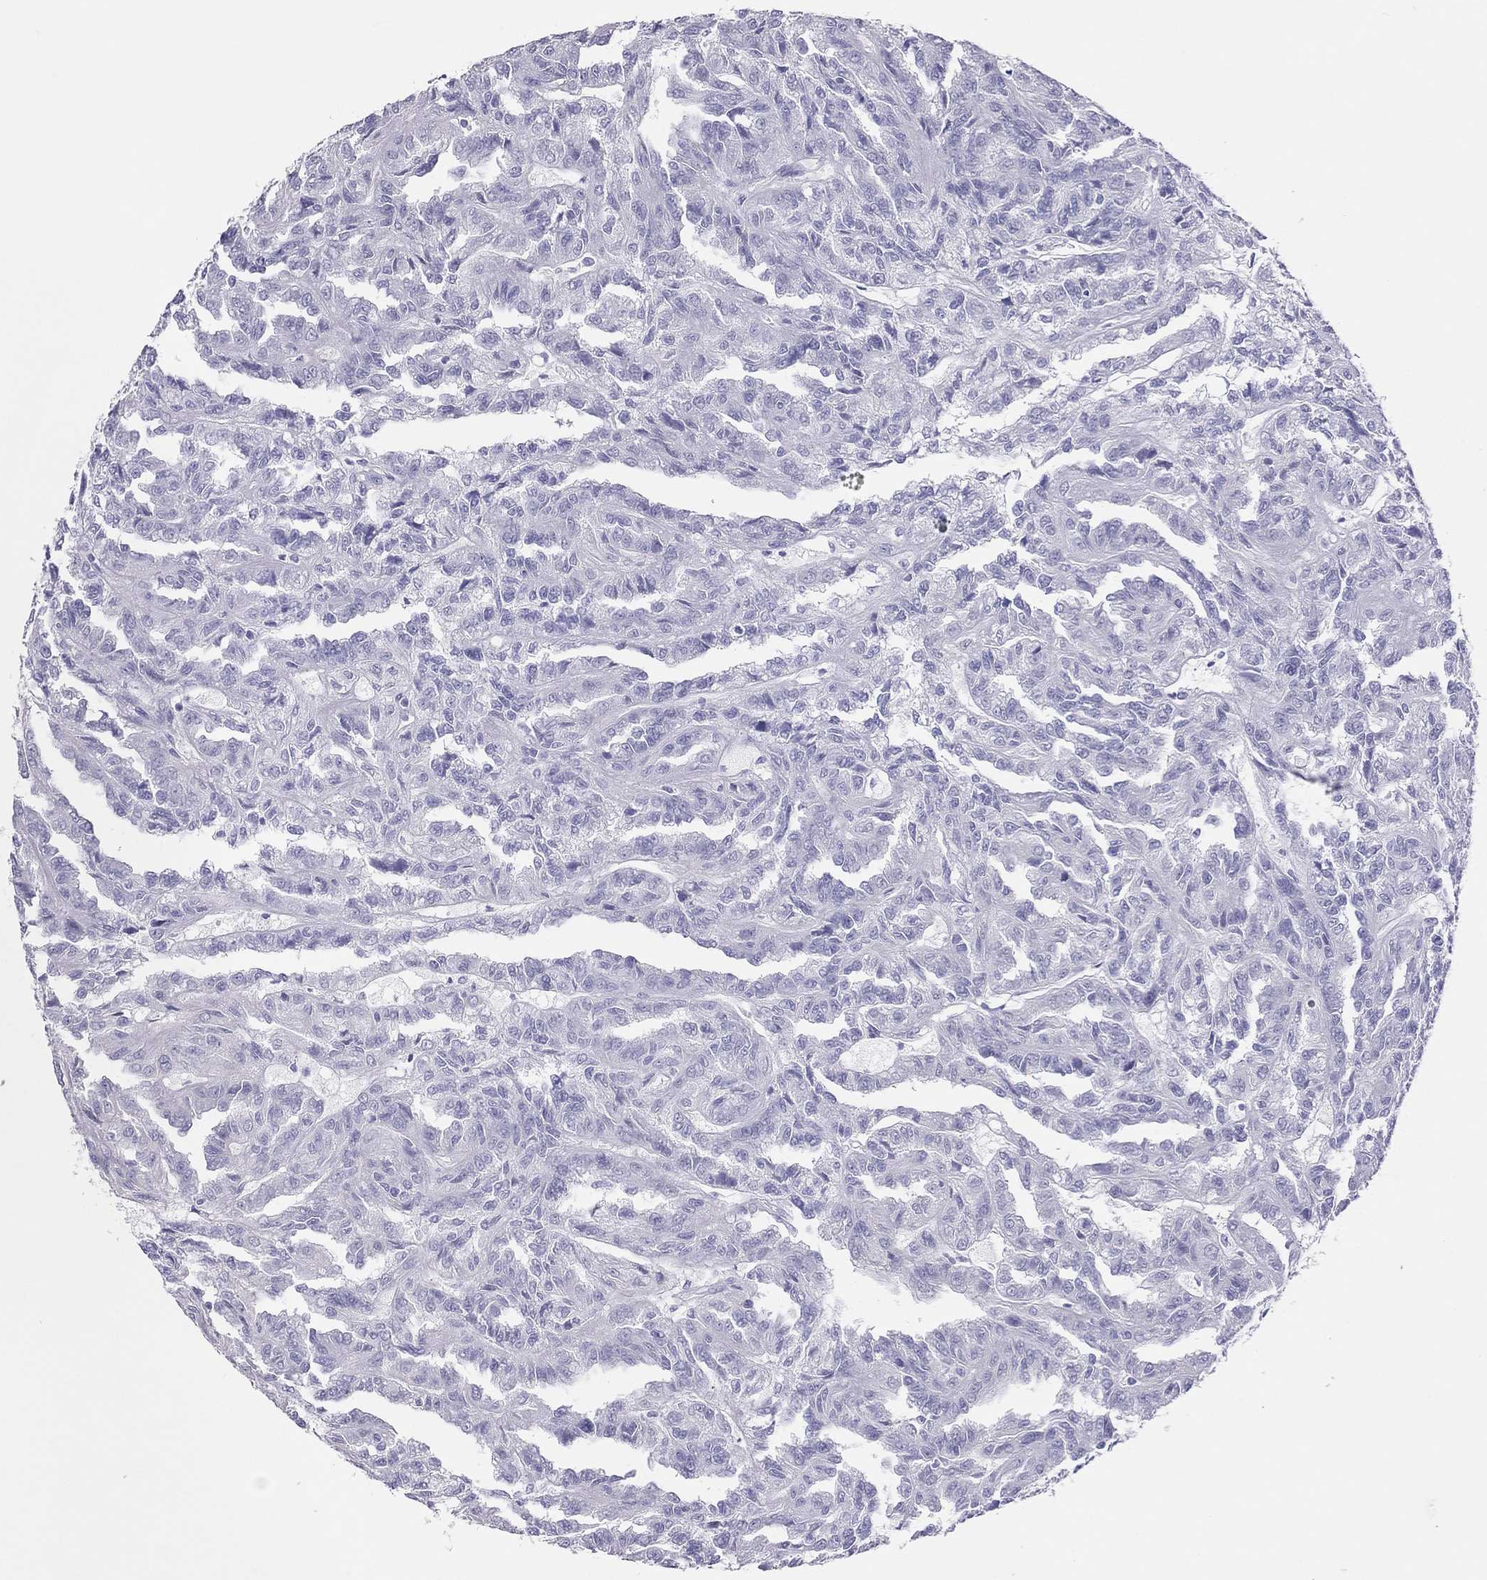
{"staining": {"intensity": "negative", "quantity": "none", "location": "none"}, "tissue": "renal cancer", "cell_type": "Tumor cells", "image_type": "cancer", "snomed": [{"axis": "morphology", "description": "Adenocarcinoma, NOS"}, {"axis": "topography", "description": "Kidney"}], "caption": "Tumor cells are negative for protein expression in human renal adenocarcinoma.", "gene": "TSHB", "patient": {"sex": "male", "age": 79}}